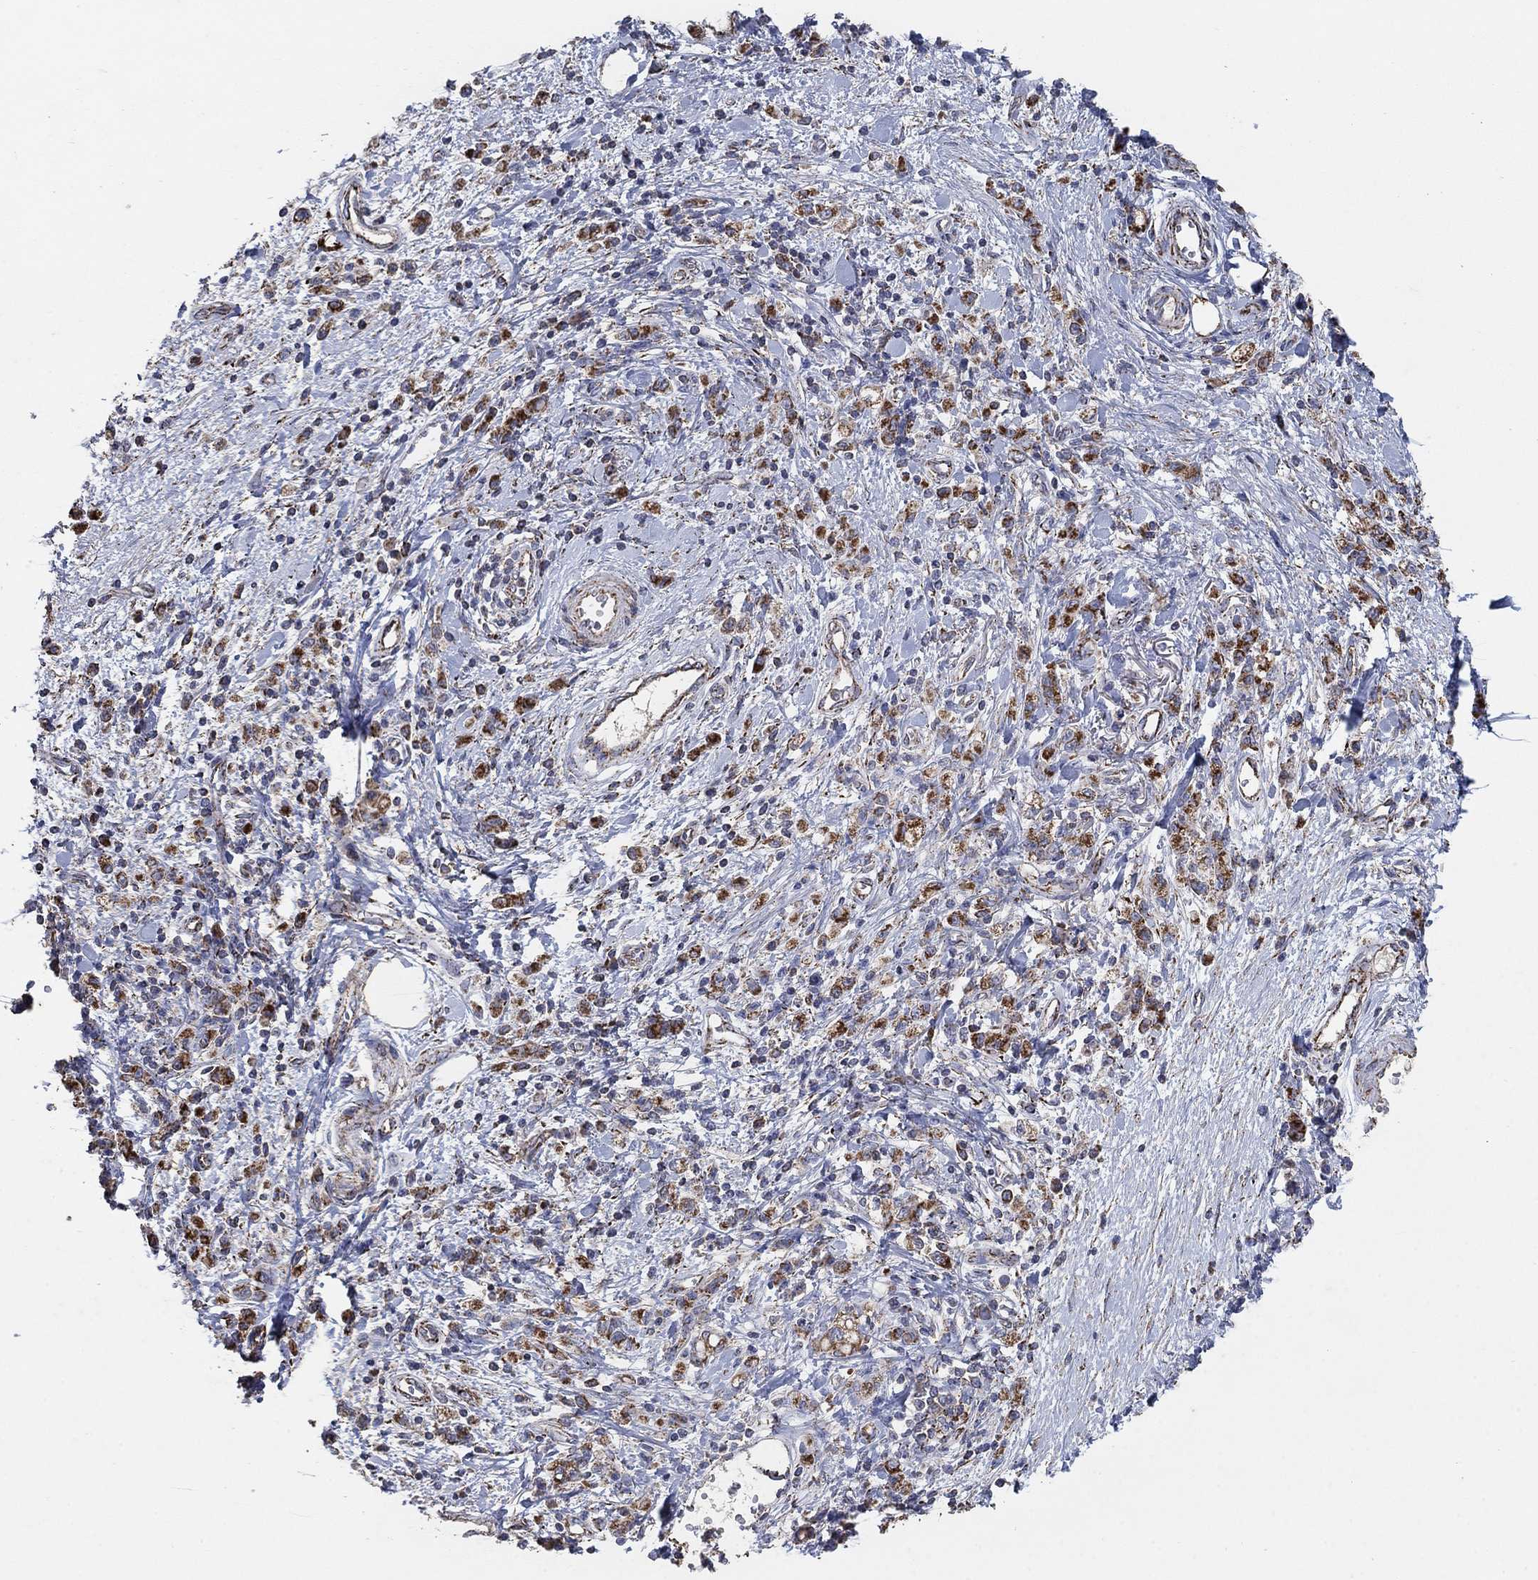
{"staining": {"intensity": "strong", "quantity": "25%-75%", "location": "cytoplasmic/membranous"}, "tissue": "stomach cancer", "cell_type": "Tumor cells", "image_type": "cancer", "snomed": [{"axis": "morphology", "description": "Adenocarcinoma, NOS"}, {"axis": "topography", "description": "Stomach"}], "caption": "Protein analysis of stomach cancer (adenocarcinoma) tissue demonstrates strong cytoplasmic/membranous staining in approximately 25%-75% of tumor cells. (Brightfield microscopy of DAB IHC at high magnification).", "gene": "PNPLA2", "patient": {"sex": "male", "age": 77}}